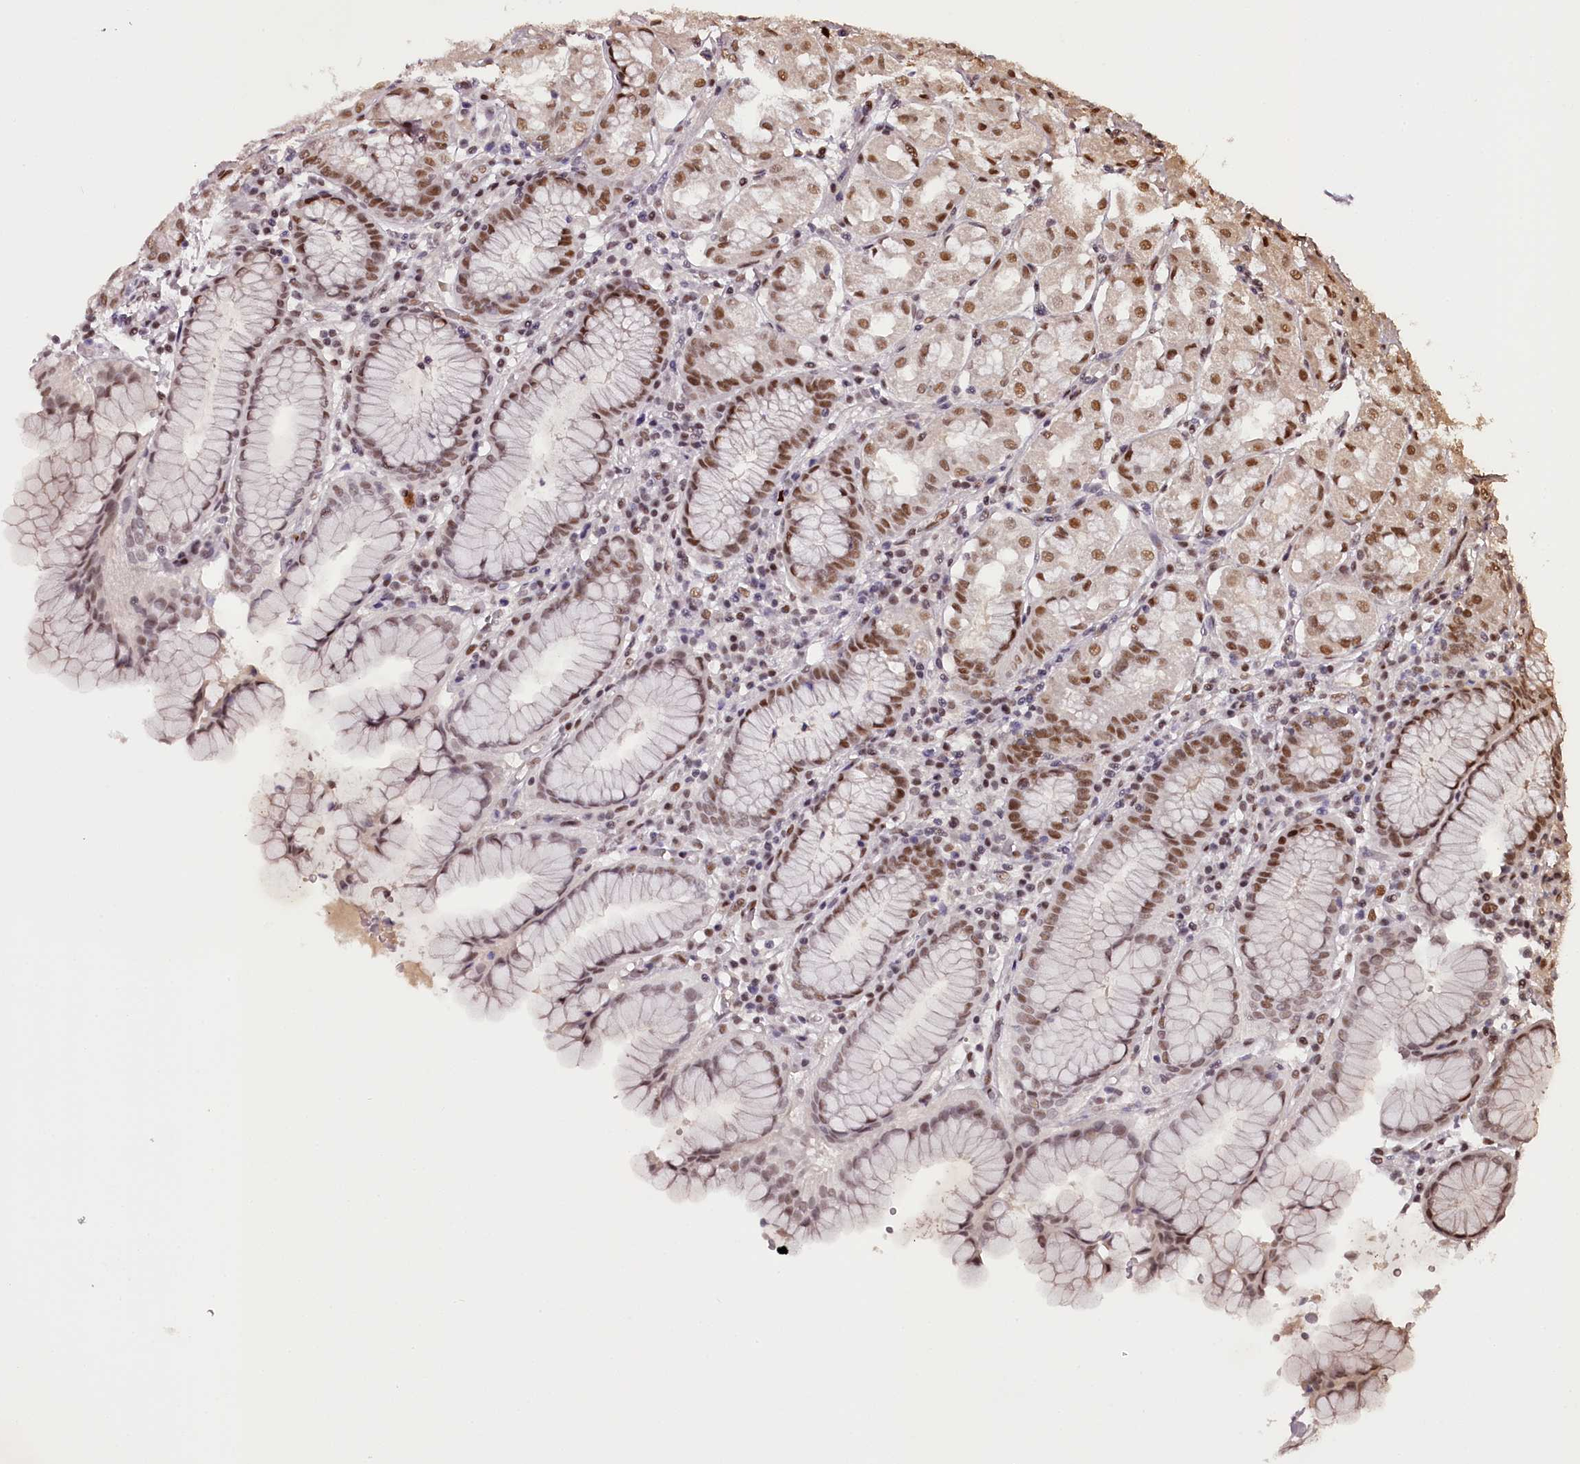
{"staining": {"intensity": "moderate", "quantity": ">75%", "location": "nuclear"}, "tissue": "stomach", "cell_type": "Glandular cells", "image_type": "normal", "snomed": [{"axis": "morphology", "description": "Normal tissue, NOS"}, {"axis": "topography", "description": "Stomach"}, {"axis": "topography", "description": "Stomach, lower"}], "caption": "A high-resolution image shows immunohistochemistry (IHC) staining of normal stomach, which reveals moderate nuclear staining in about >75% of glandular cells. (Brightfield microscopy of DAB IHC at high magnification).", "gene": "TTC33", "patient": {"sex": "female", "age": 56}}